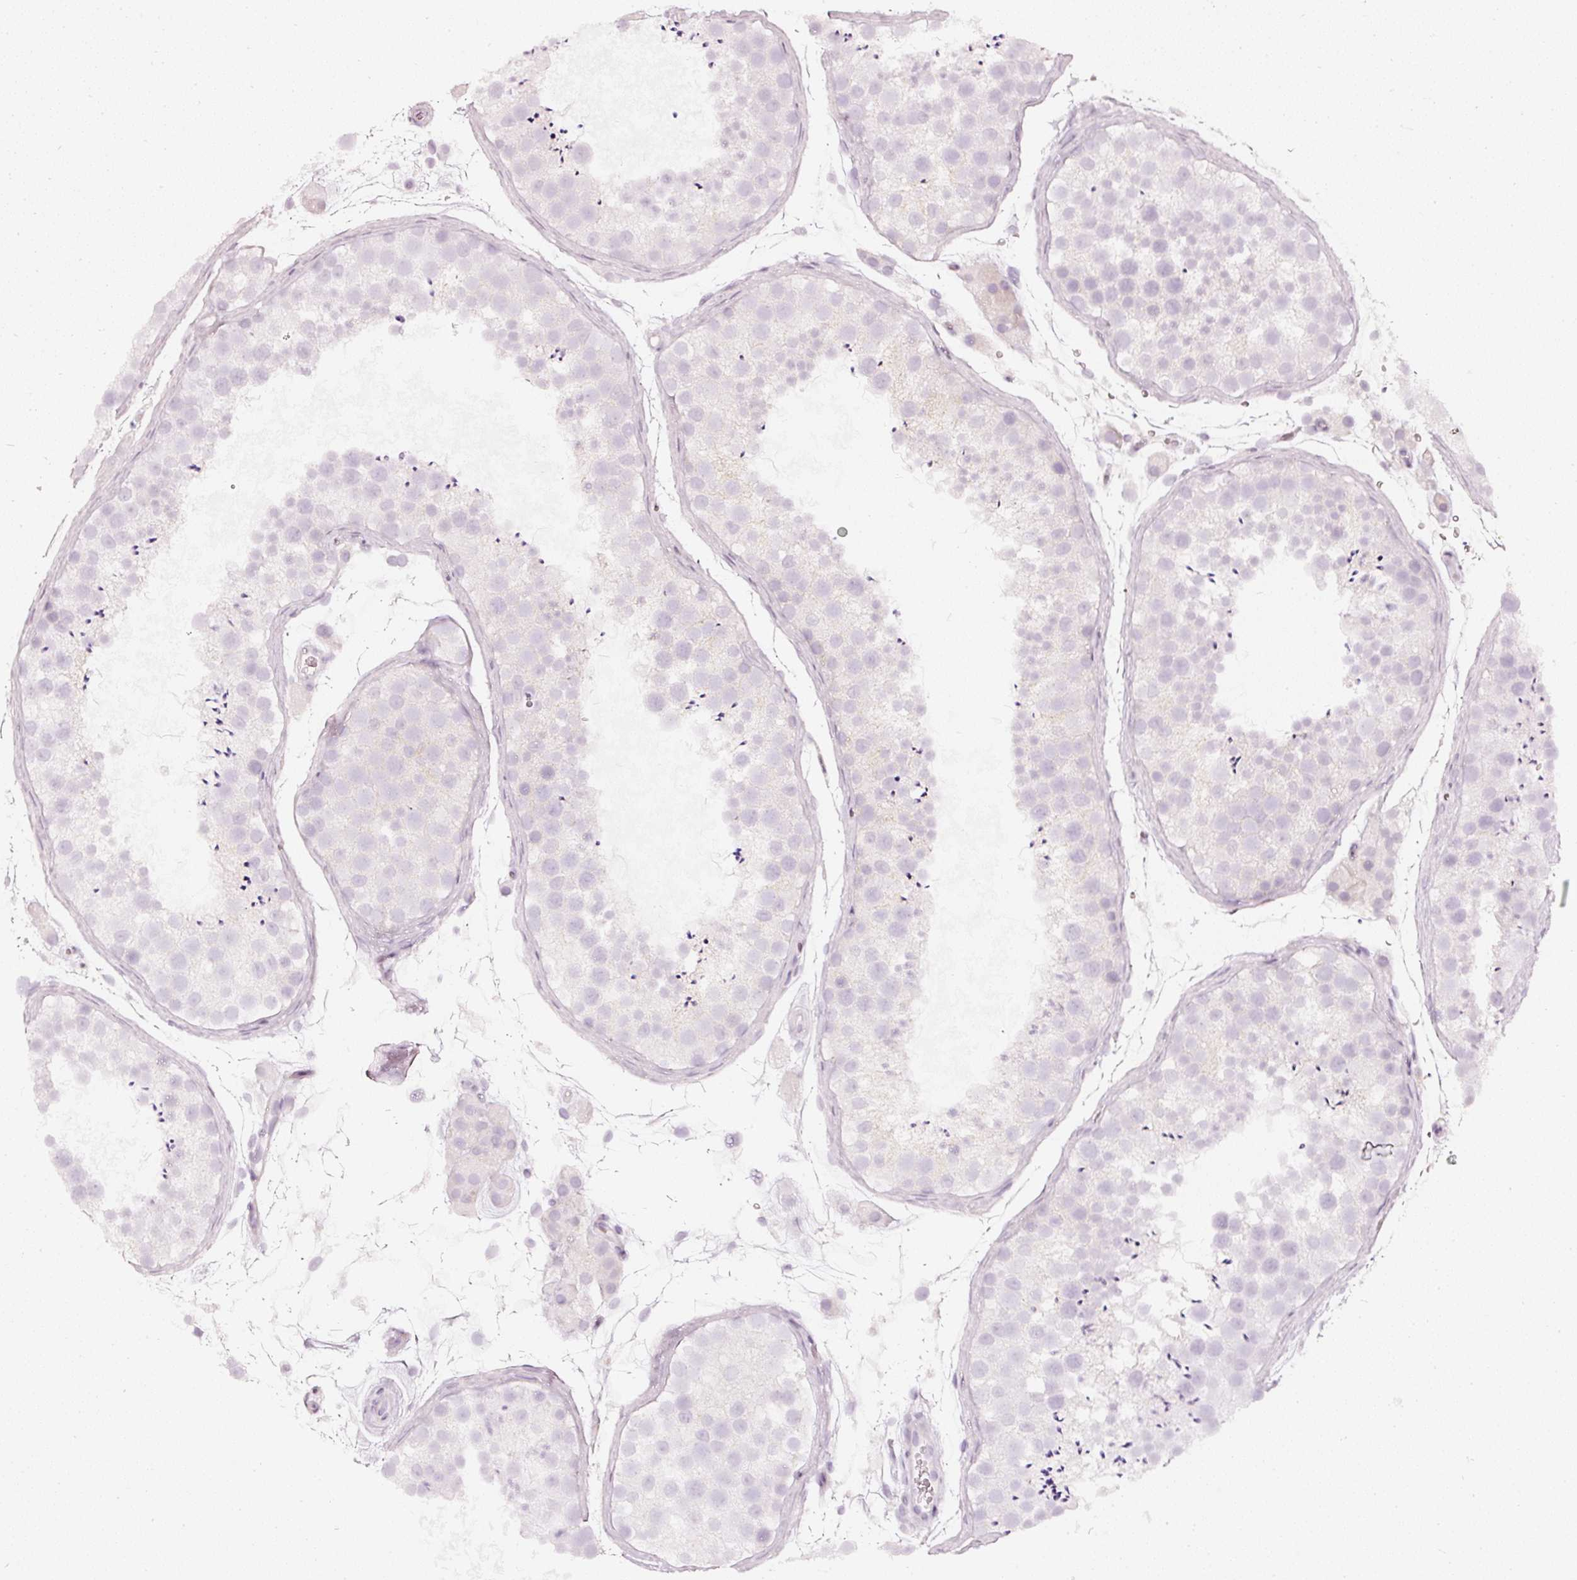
{"staining": {"intensity": "negative", "quantity": "none", "location": "none"}, "tissue": "testis", "cell_type": "Cells in seminiferous ducts", "image_type": "normal", "snomed": [{"axis": "morphology", "description": "Normal tissue, NOS"}, {"axis": "topography", "description": "Testis"}], "caption": "DAB immunohistochemical staining of normal testis exhibits no significant expression in cells in seminiferous ducts. The staining was performed using DAB (3,3'-diaminobenzidine) to visualize the protein expression in brown, while the nuclei were stained in blue with hematoxylin (Magnification: 20x).", "gene": "CNP", "patient": {"sex": "male", "age": 41}}